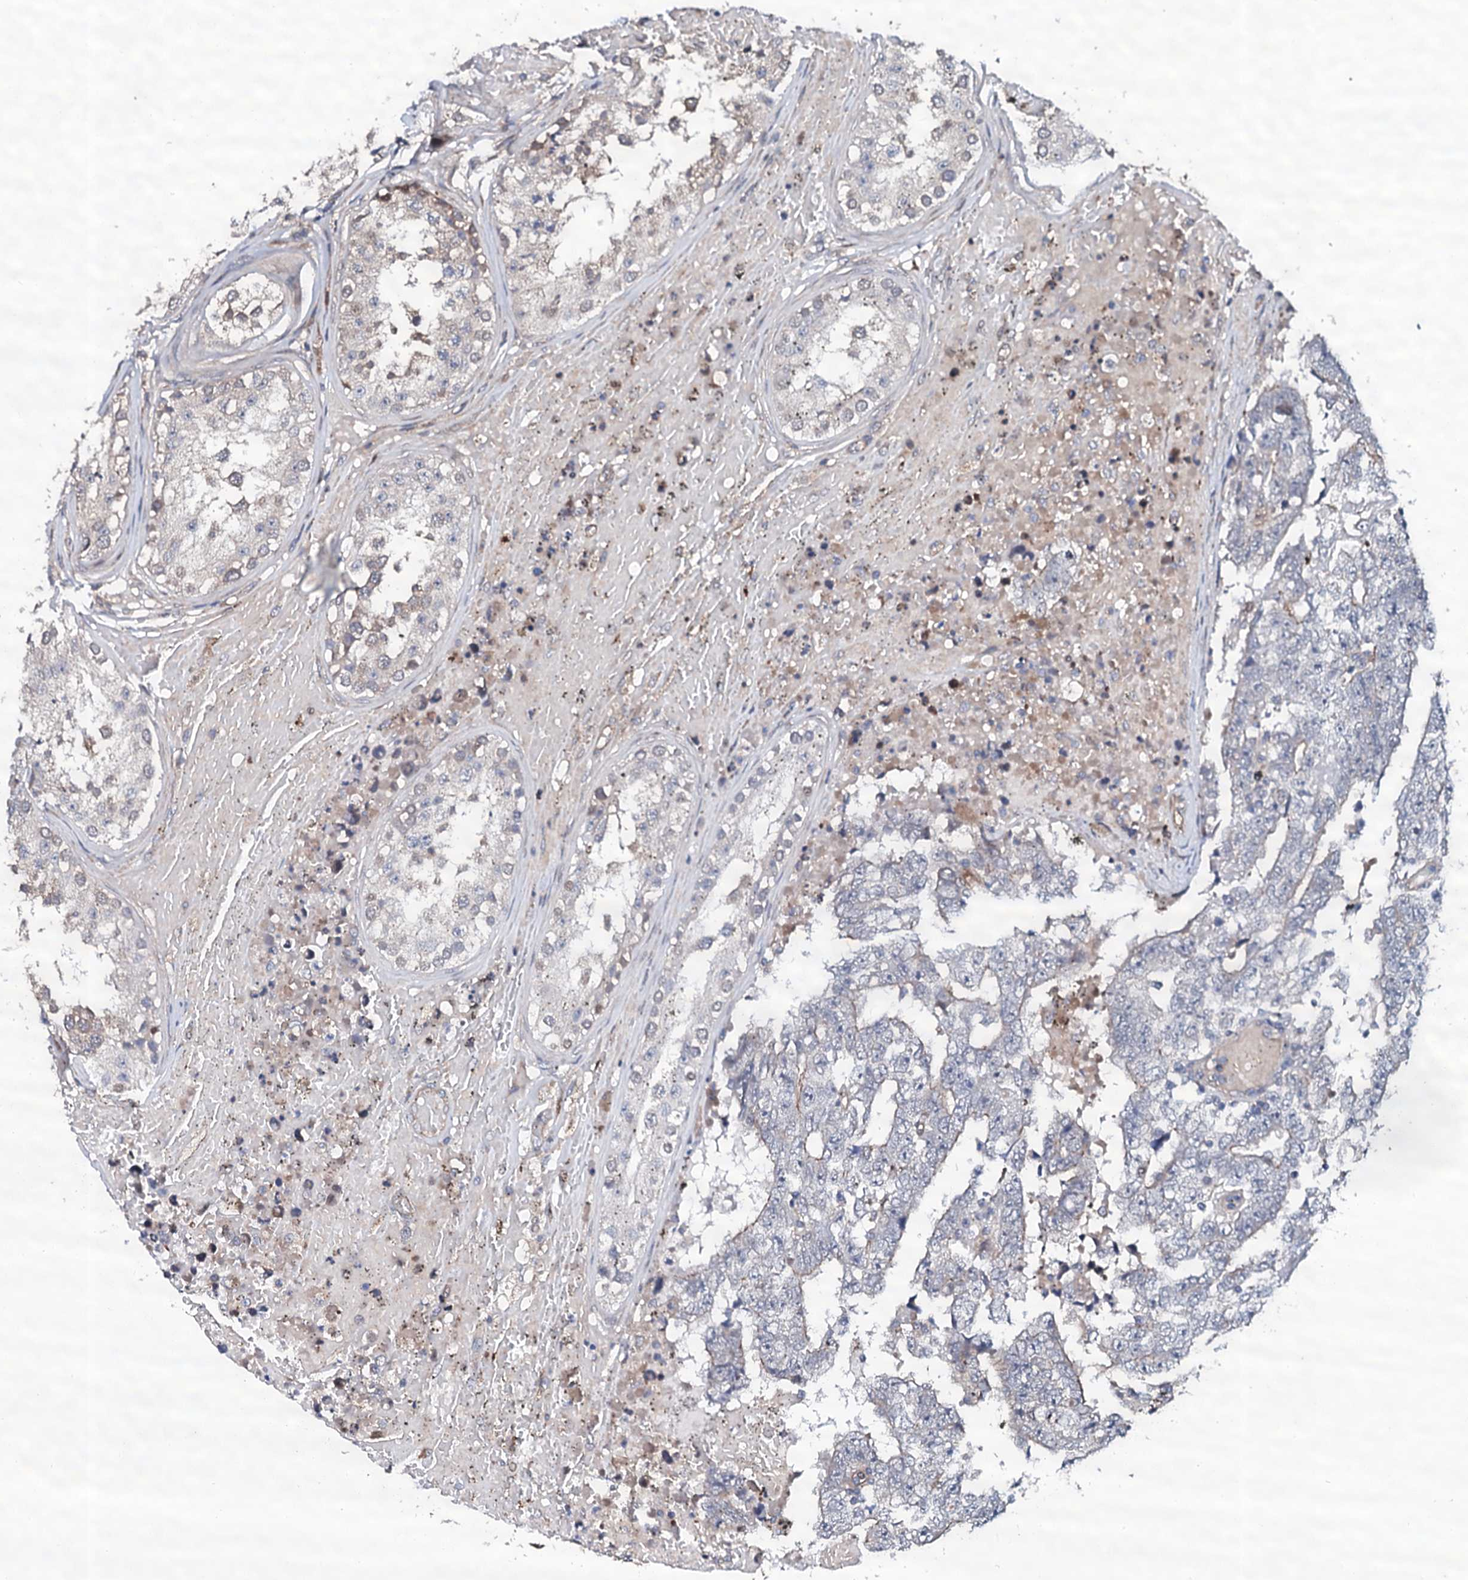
{"staining": {"intensity": "moderate", "quantity": "<25%", "location": "cytoplasmic/membranous"}, "tissue": "testis cancer", "cell_type": "Tumor cells", "image_type": "cancer", "snomed": [{"axis": "morphology", "description": "Carcinoma, Embryonal, NOS"}, {"axis": "topography", "description": "Testis"}], "caption": "A high-resolution micrograph shows immunohistochemistry (IHC) staining of embryonal carcinoma (testis), which demonstrates moderate cytoplasmic/membranous expression in approximately <25% of tumor cells.", "gene": "CIAO2A", "patient": {"sex": "male", "age": 25}}